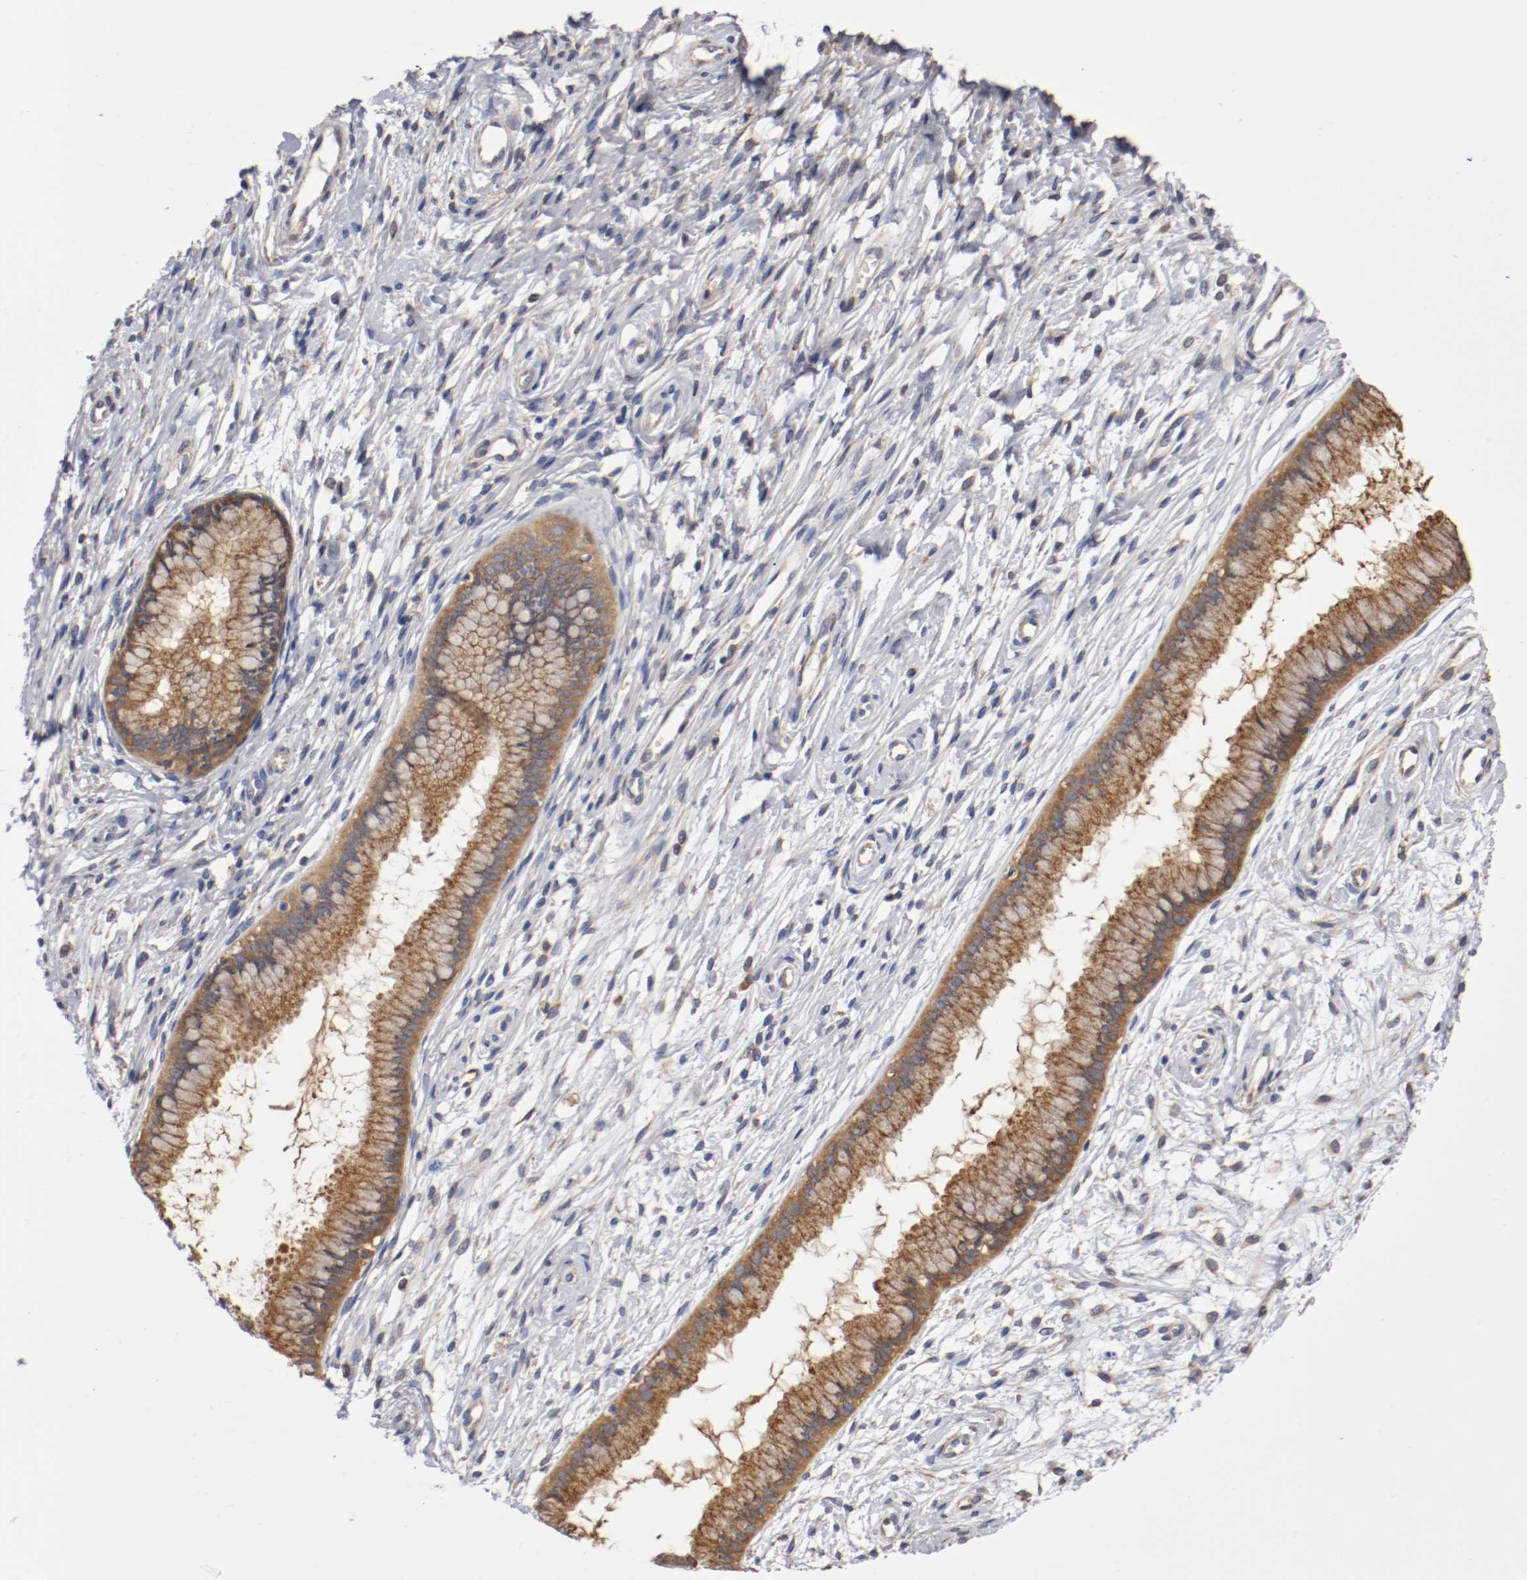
{"staining": {"intensity": "moderate", "quantity": ">75%", "location": "cytoplasmic/membranous"}, "tissue": "cervix", "cell_type": "Glandular cells", "image_type": "normal", "snomed": [{"axis": "morphology", "description": "Normal tissue, NOS"}, {"axis": "topography", "description": "Cervix"}], "caption": "Immunohistochemical staining of normal cervix demonstrates moderate cytoplasmic/membranous protein expression in about >75% of glandular cells. The staining was performed using DAB (3,3'-diaminobenzidine) to visualize the protein expression in brown, while the nuclei were stained in blue with hematoxylin (Magnification: 20x).", "gene": "TNFSF12", "patient": {"sex": "female", "age": 39}}